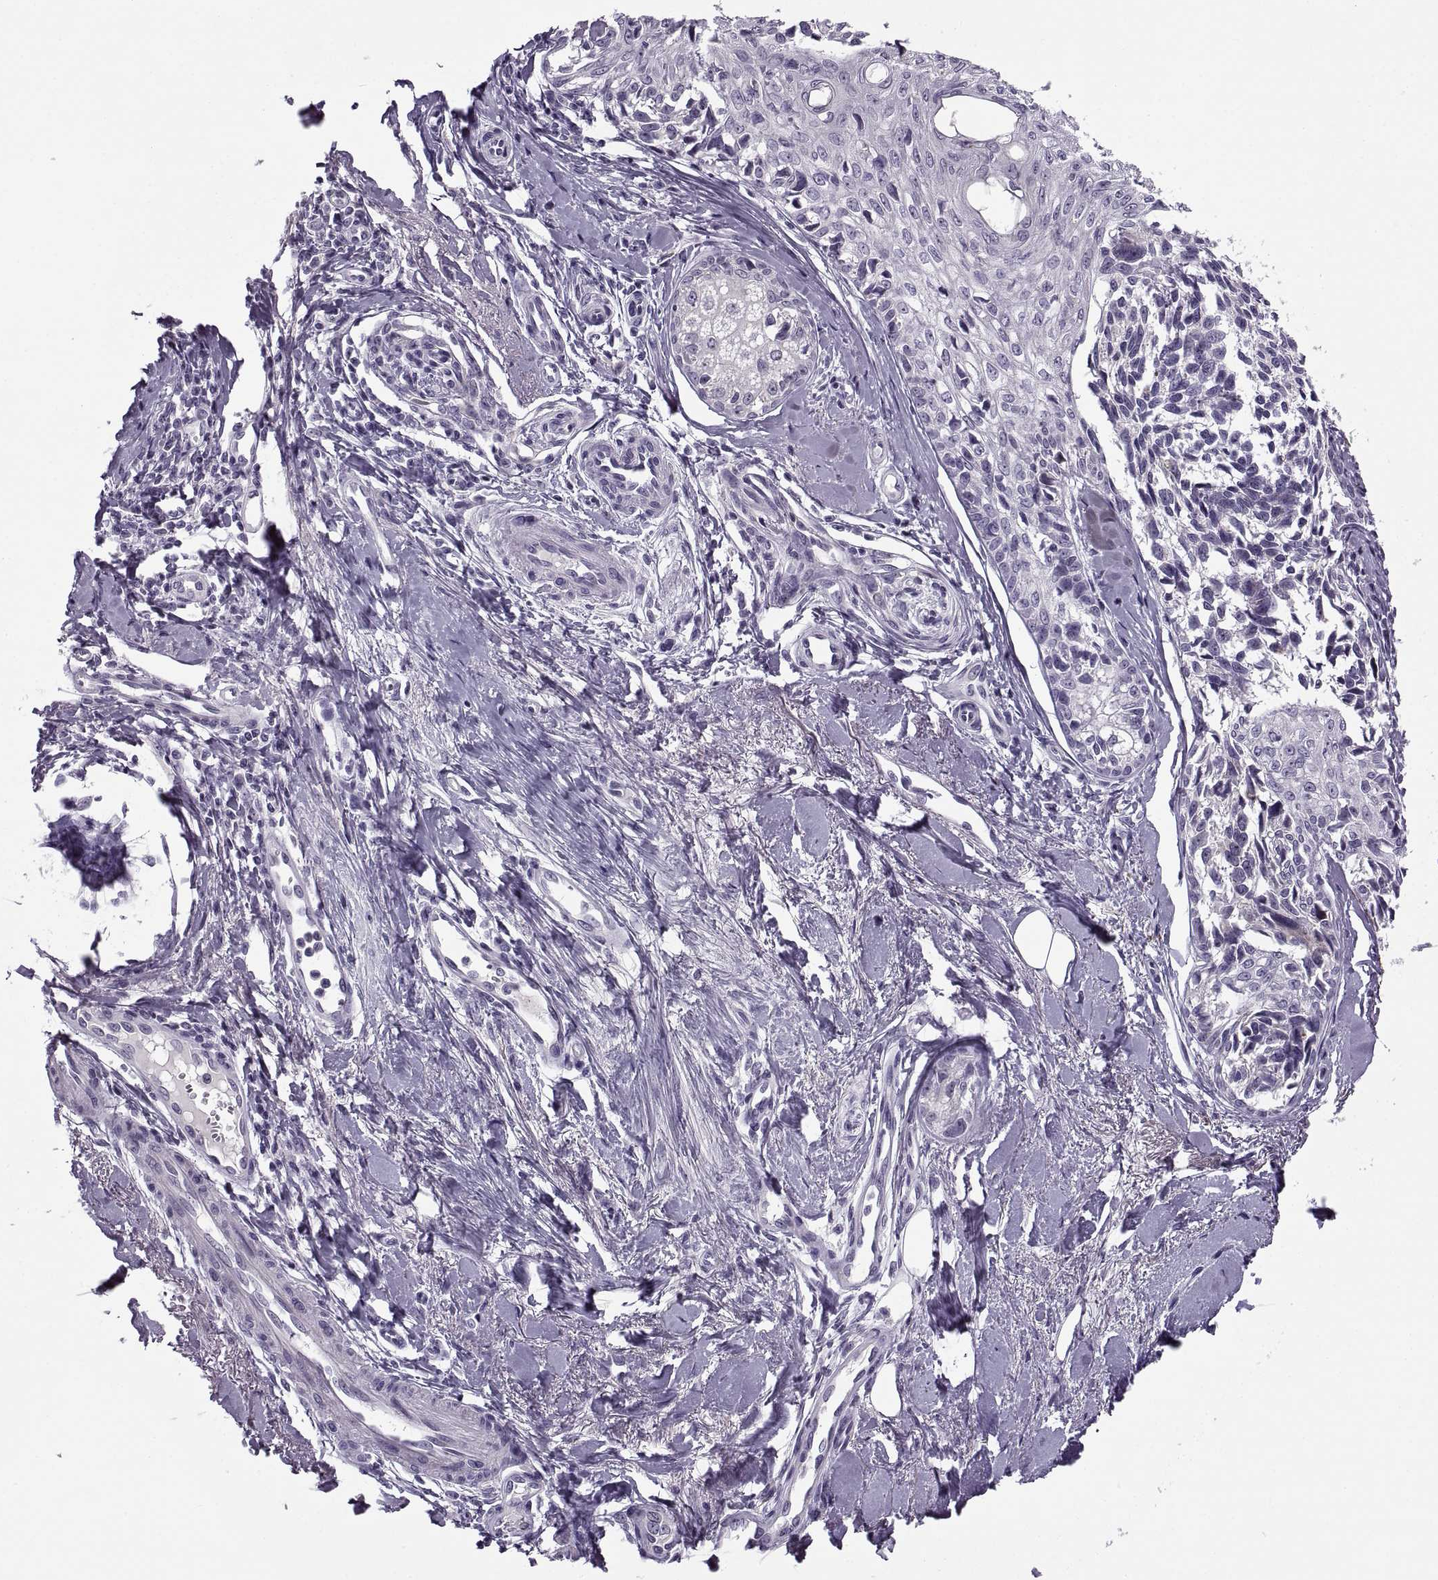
{"staining": {"intensity": "negative", "quantity": "none", "location": "none"}, "tissue": "melanoma", "cell_type": "Tumor cells", "image_type": "cancer", "snomed": [{"axis": "morphology", "description": "Malignant melanoma, NOS"}, {"axis": "topography", "description": "Skin"}], "caption": "IHC of human malignant melanoma reveals no positivity in tumor cells. Brightfield microscopy of immunohistochemistry stained with DAB (brown) and hematoxylin (blue), captured at high magnification.", "gene": "MAGEB1", "patient": {"sex": "female", "age": 86}}